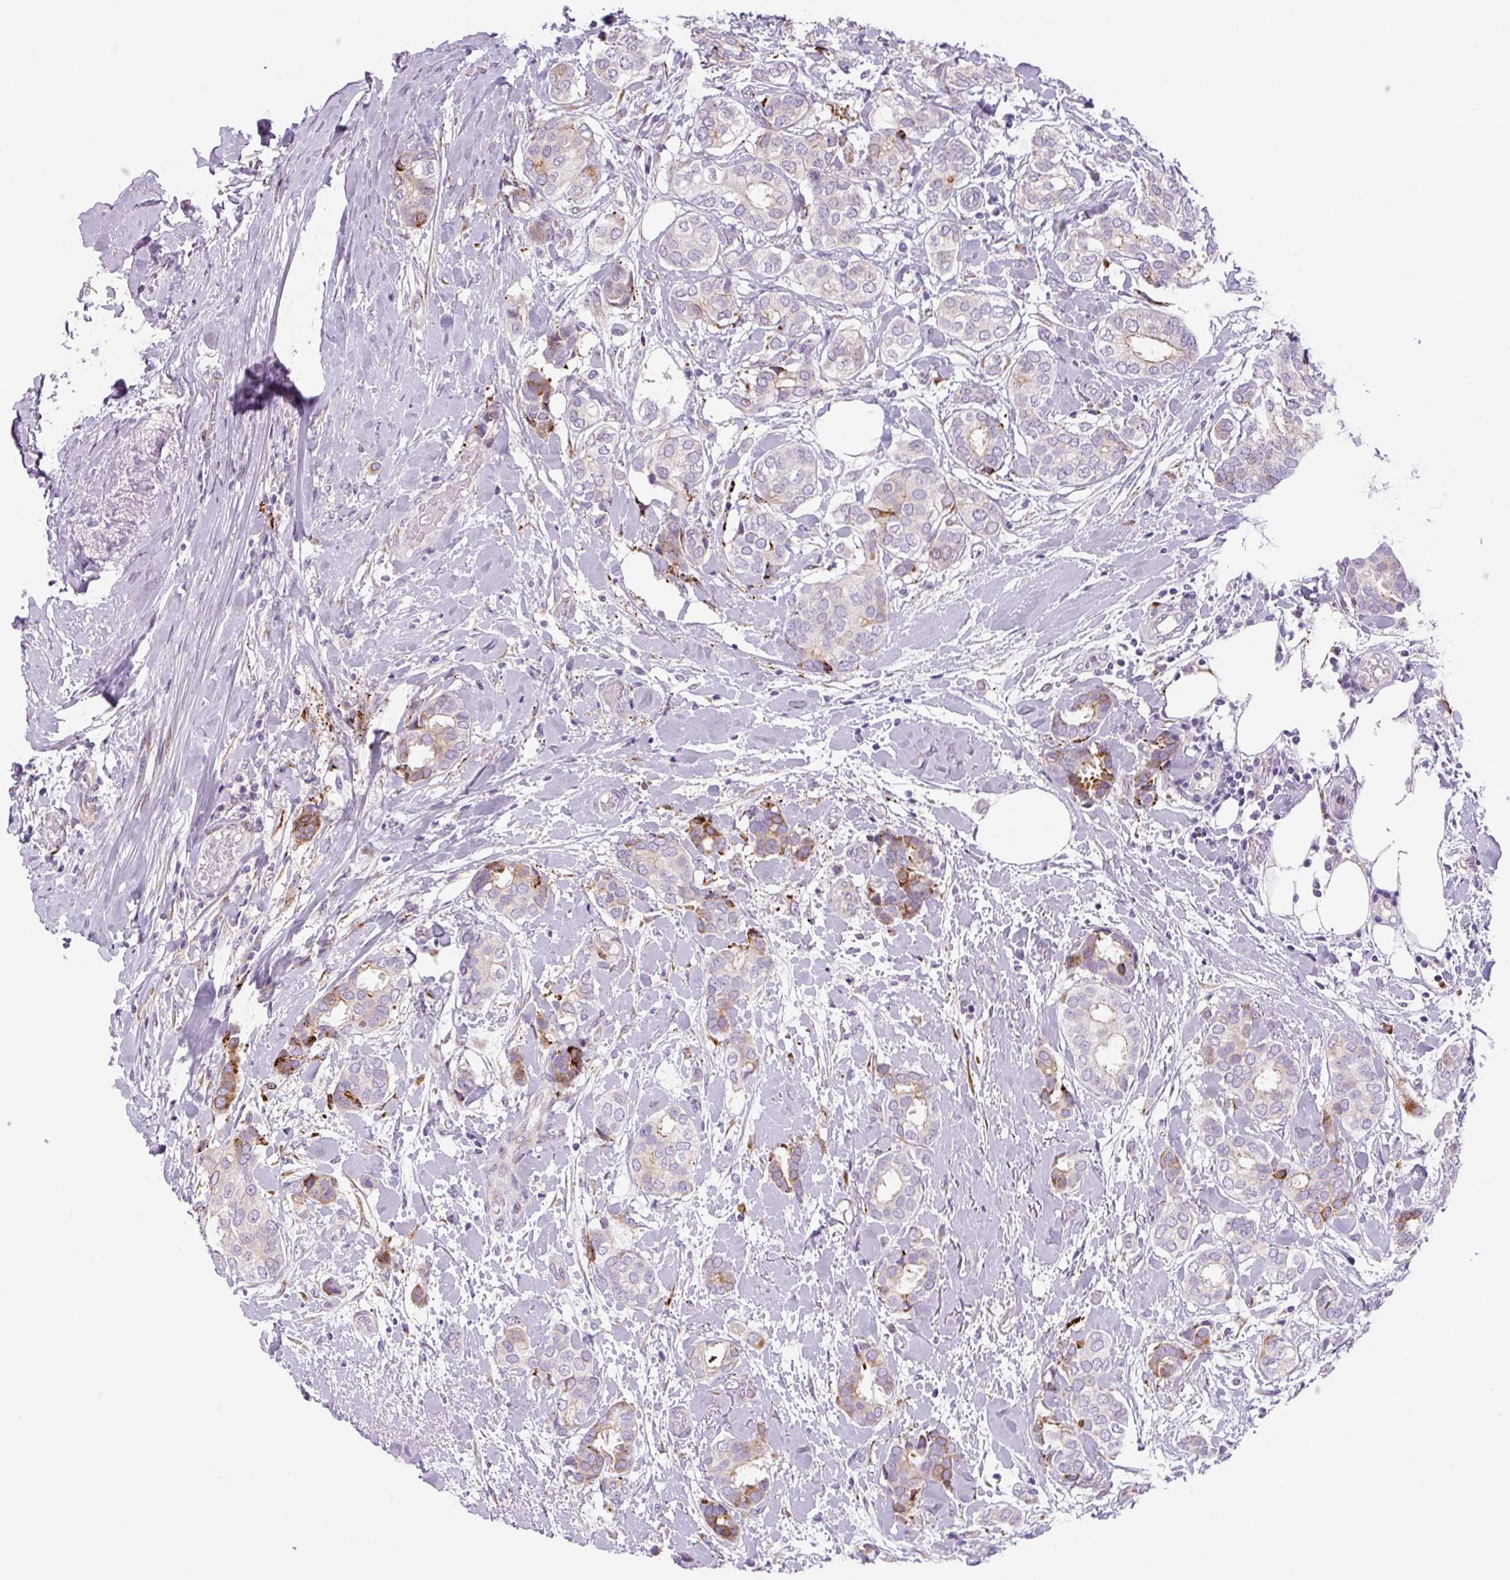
{"staining": {"intensity": "moderate", "quantity": "<25%", "location": "cytoplasmic/membranous"}, "tissue": "breast cancer", "cell_type": "Tumor cells", "image_type": "cancer", "snomed": [{"axis": "morphology", "description": "Duct carcinoma"}, {"axis": "topography", "description": "Breast"}], "caption": "This is a histology image of IHC staining of breast cancer (invasive ductal carcinoma), which shows moderate positivity in the cytoplasmic/membranous of tumor cells.", "gene": "DISP3", "patient": {"sex": "female", "age": 73}}